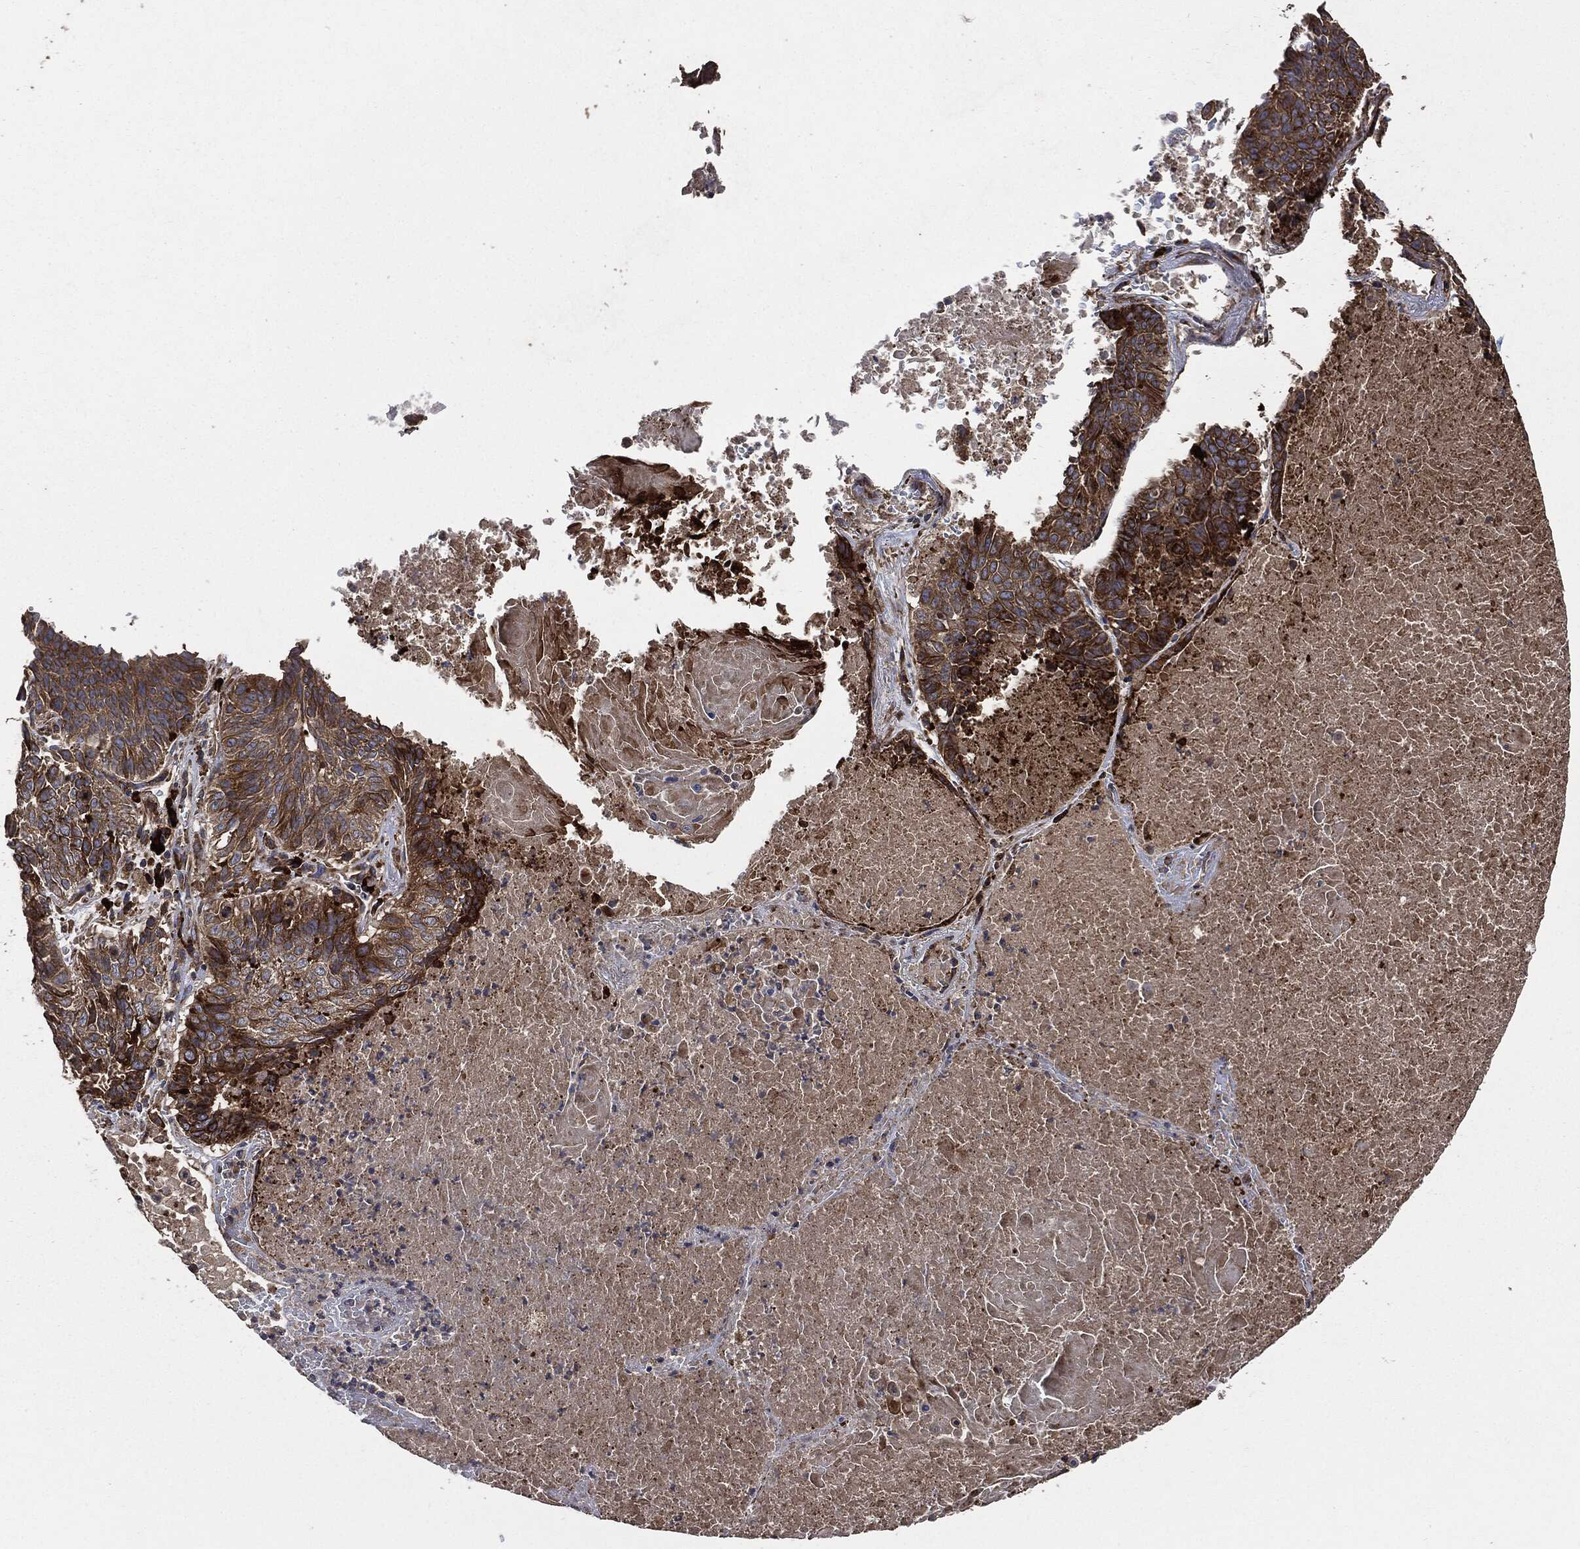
{"staining": {"intensity": "strong", "quantity": "25%-75%", "location": "cytoplasmic/membranous"}, "tissue": "lung cancer", "cell_type": "Tumor cells", "image_type": "cancer", "snomed": [{"axis": "morphology", "description": "Squamous cell carcinoma, NOS"}, {"axis": "topography", "description": "Lung"}], "caption": "Immunohistochemistry (IHC) staining of squamous cell carcinoma (lung), which shows high levels of strong cytoplasmic/membranous expression in about 25%-75% of tumor cells indicating strong cytoplasmic/membranous protein expression. The staining was performed using DAB (brown) for protein detection and nuclei were counterstained in hematoxylin (blue).", "gene": "STK3", "patient": {"sex": "male", "age": 64}}